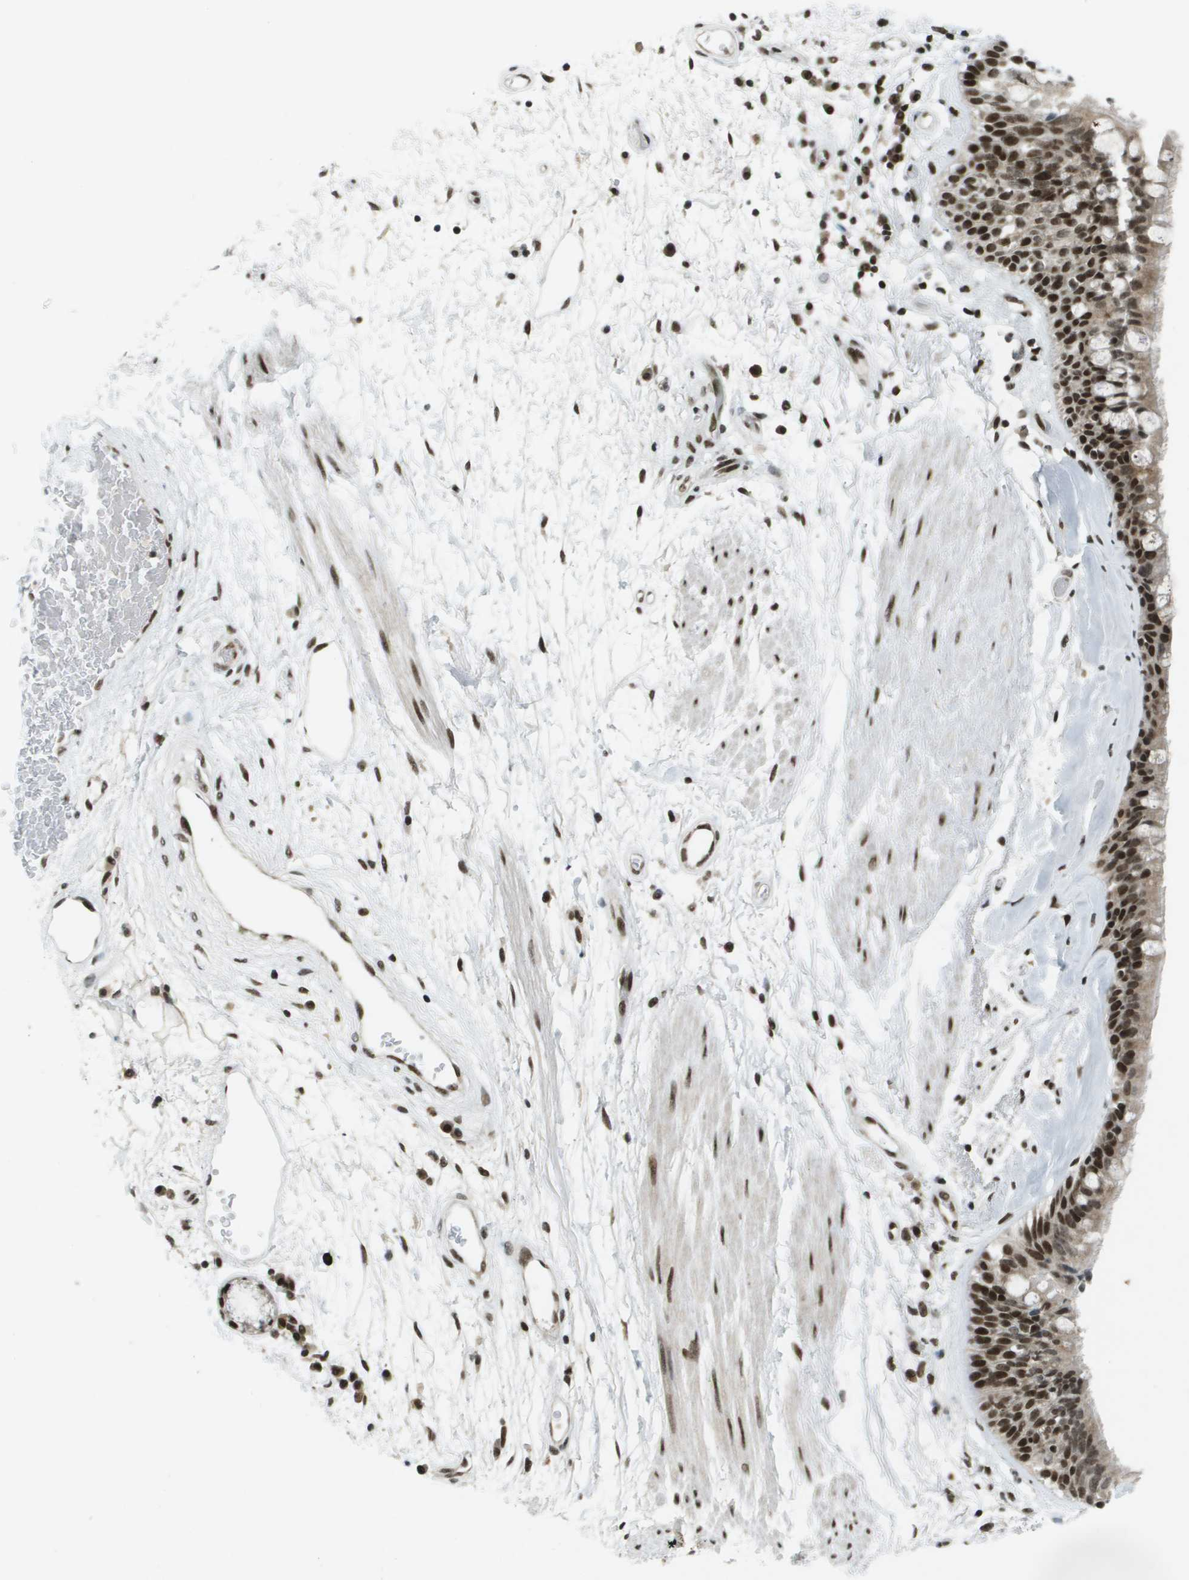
{"staining": {"intensity": "strong", "quantity": ">75%", "location": "nuclear"}, "tissue": "bronchus", "cell_type": "Respiratory epithelial cells", "image_type": "normal", "snomed": [{"axis": "morphology", "description": "Normal tissue, NOS"}, {"axis": "morphology", "description": "Adenocarcinoma, NOS"}, {"axis": "topography", "description": "Bronchus"}, {"axis": "topography", "description": "Lung"}], "caption": "Immunohistochemical staining of benign bronchus reveals >75% levels of strong nuclear protein staining in approximately >75% of respiratory epithelial cells.", "gene": "IRF7", "patient": {"sex": "female", "age": 54}}